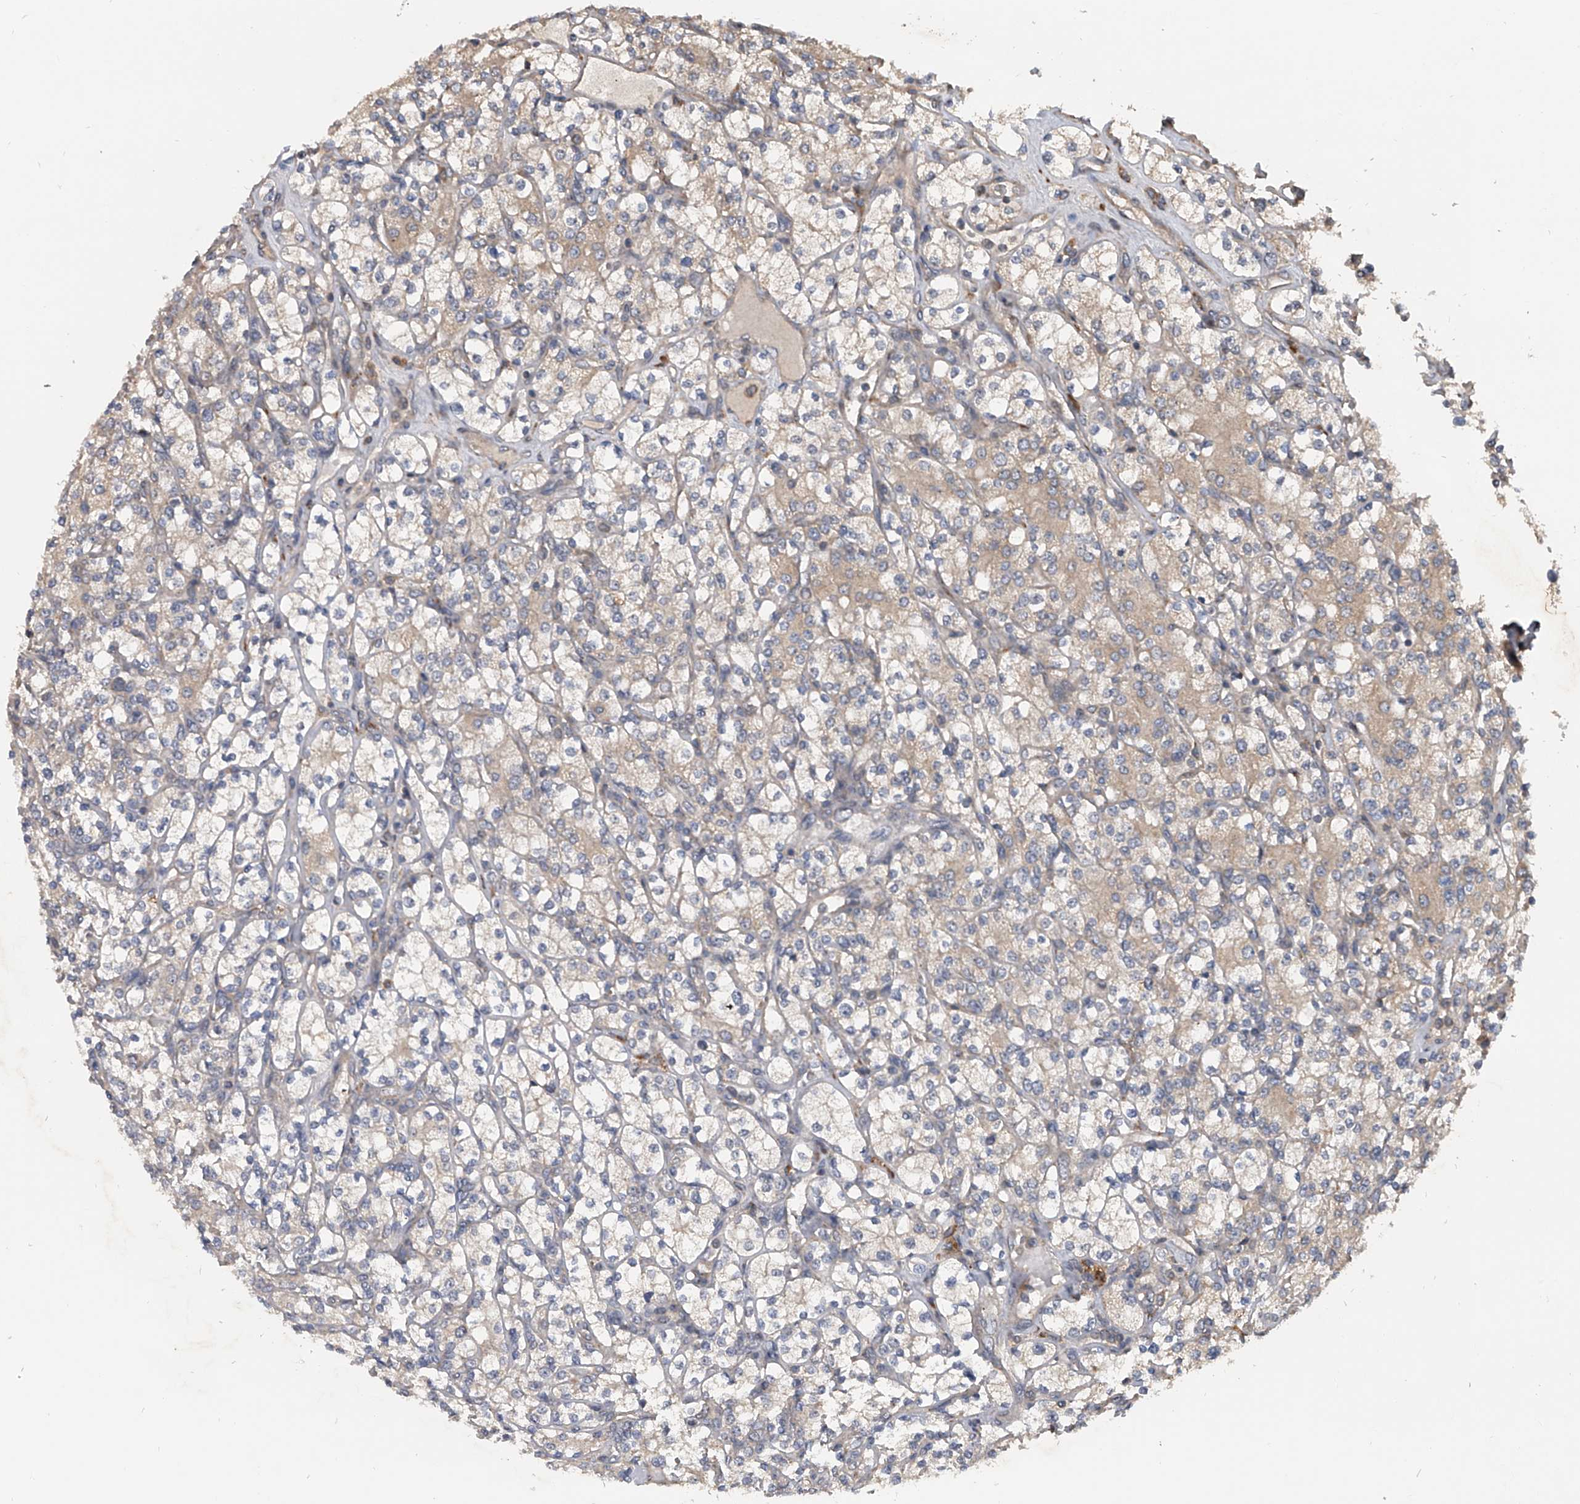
{"staining": {"intensity": "weak", "quantity": "<25%", "location": "cytoplasmic/membranous"}, "tissue": "renal cancer", "cell_type": "Tumor cells", "image_type": "cancer", "snomed": [{"axis": "morphology", "description": "Adenocarcinoma, NOS"}, {"axis": "topography", "description": "Kidney"}], "caption": "Immunohistochemistry (IHC) image of neoplastic tissue: human adenocarcinoma (renal) stained with DAB displays no significant protein positivity in tumor cells.", "gene": "GEMIN8", "patient": {"sex": "male", "age": 77}}